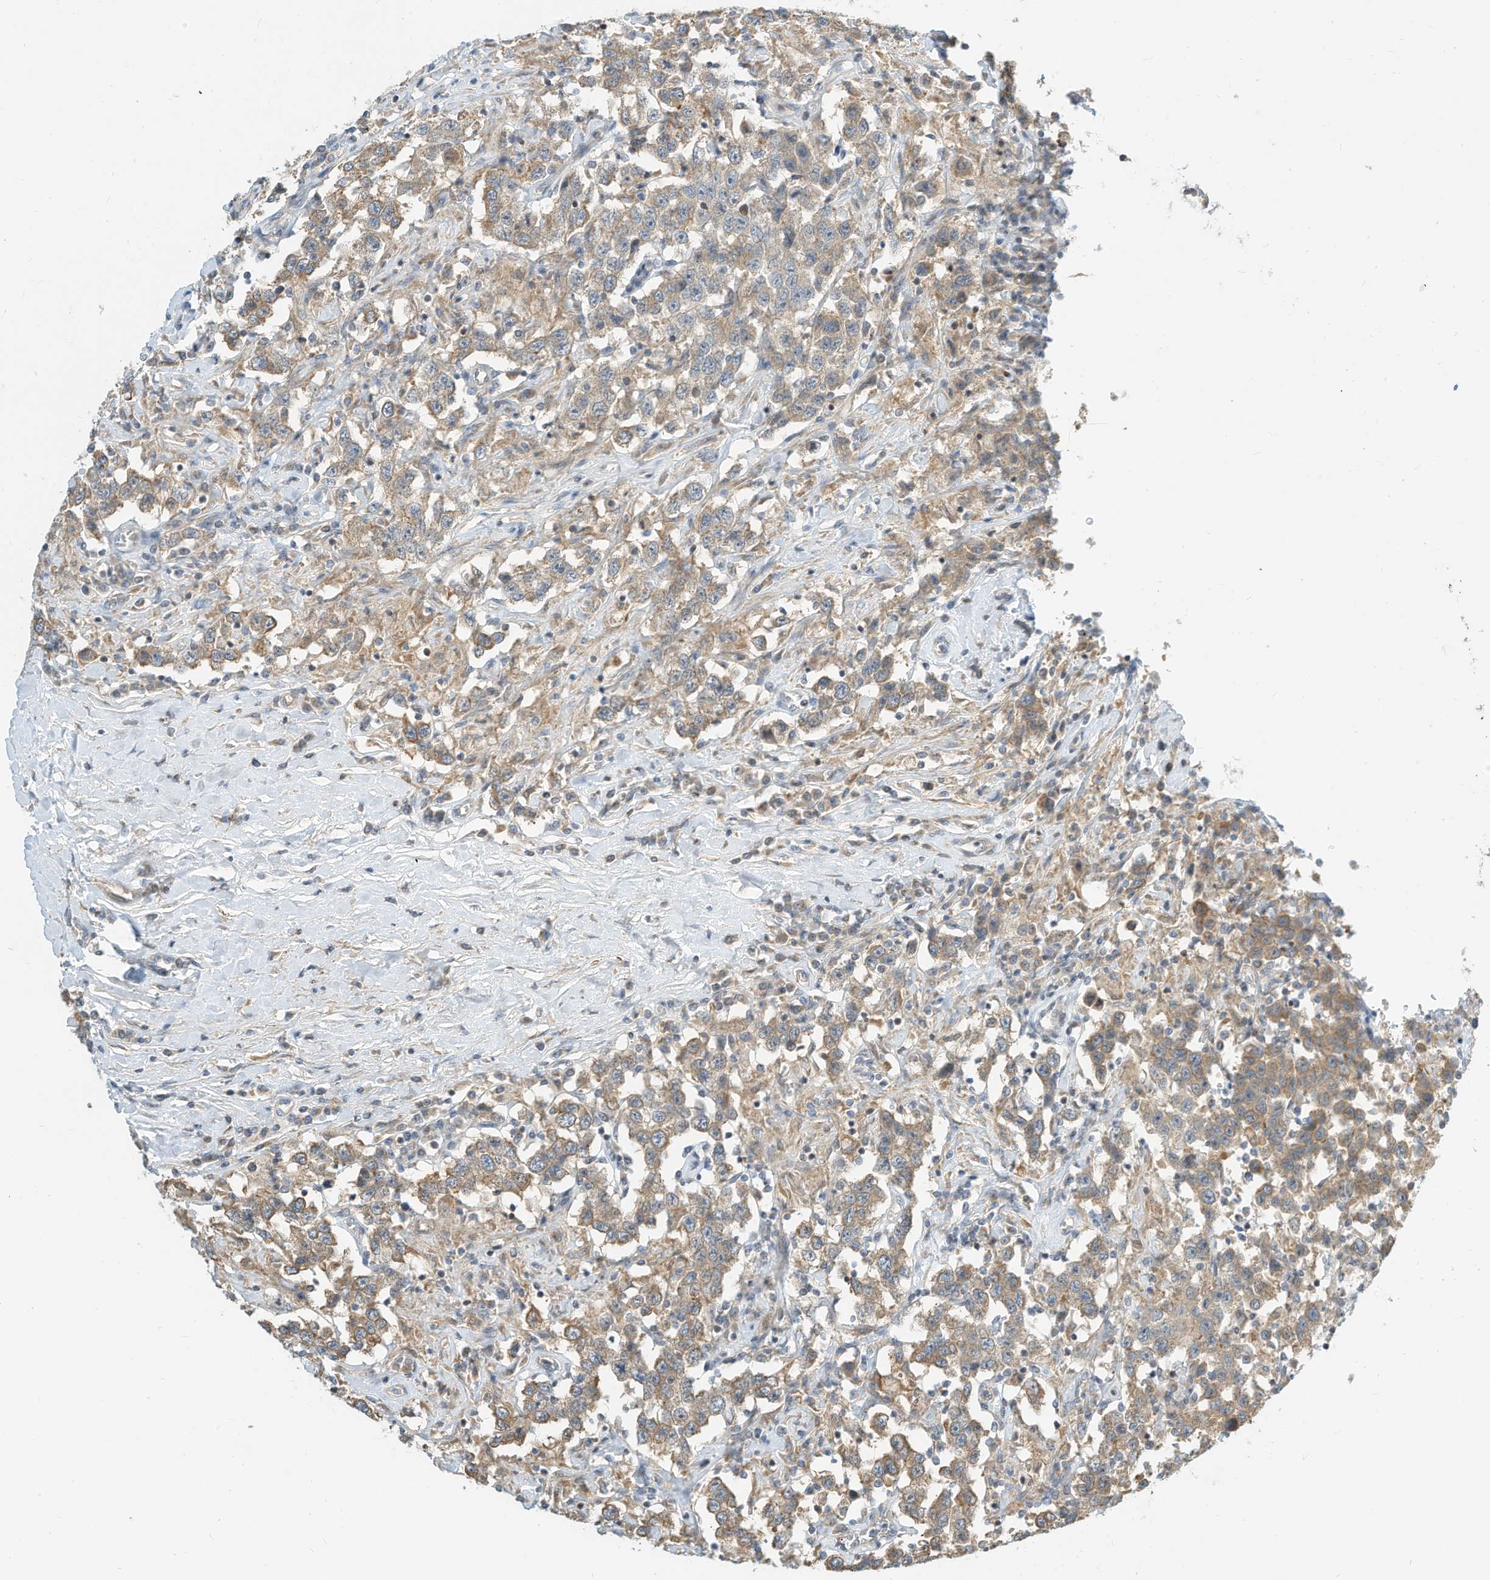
{"staining": {"intensity": "weak", "quantity": ">75%", "location": "cytoplasmic/membranous"}, "tissue": "testis cancer", "cell_type": "Tumor cells", "image_type": "cancer", "snomed": [{"axis": "morphology", "description": "Seminoma, NOS"}, {"axis": "topography", "description": "Testis"}], "caption": "Testis cancer stained with DAB immunohistochemistry exhibits low levels of weak cytoplasmic/membranous expression in about >75% of tumor cells.", "gene": "OFD1", "patient": {"sex": "male", "age": 41}}